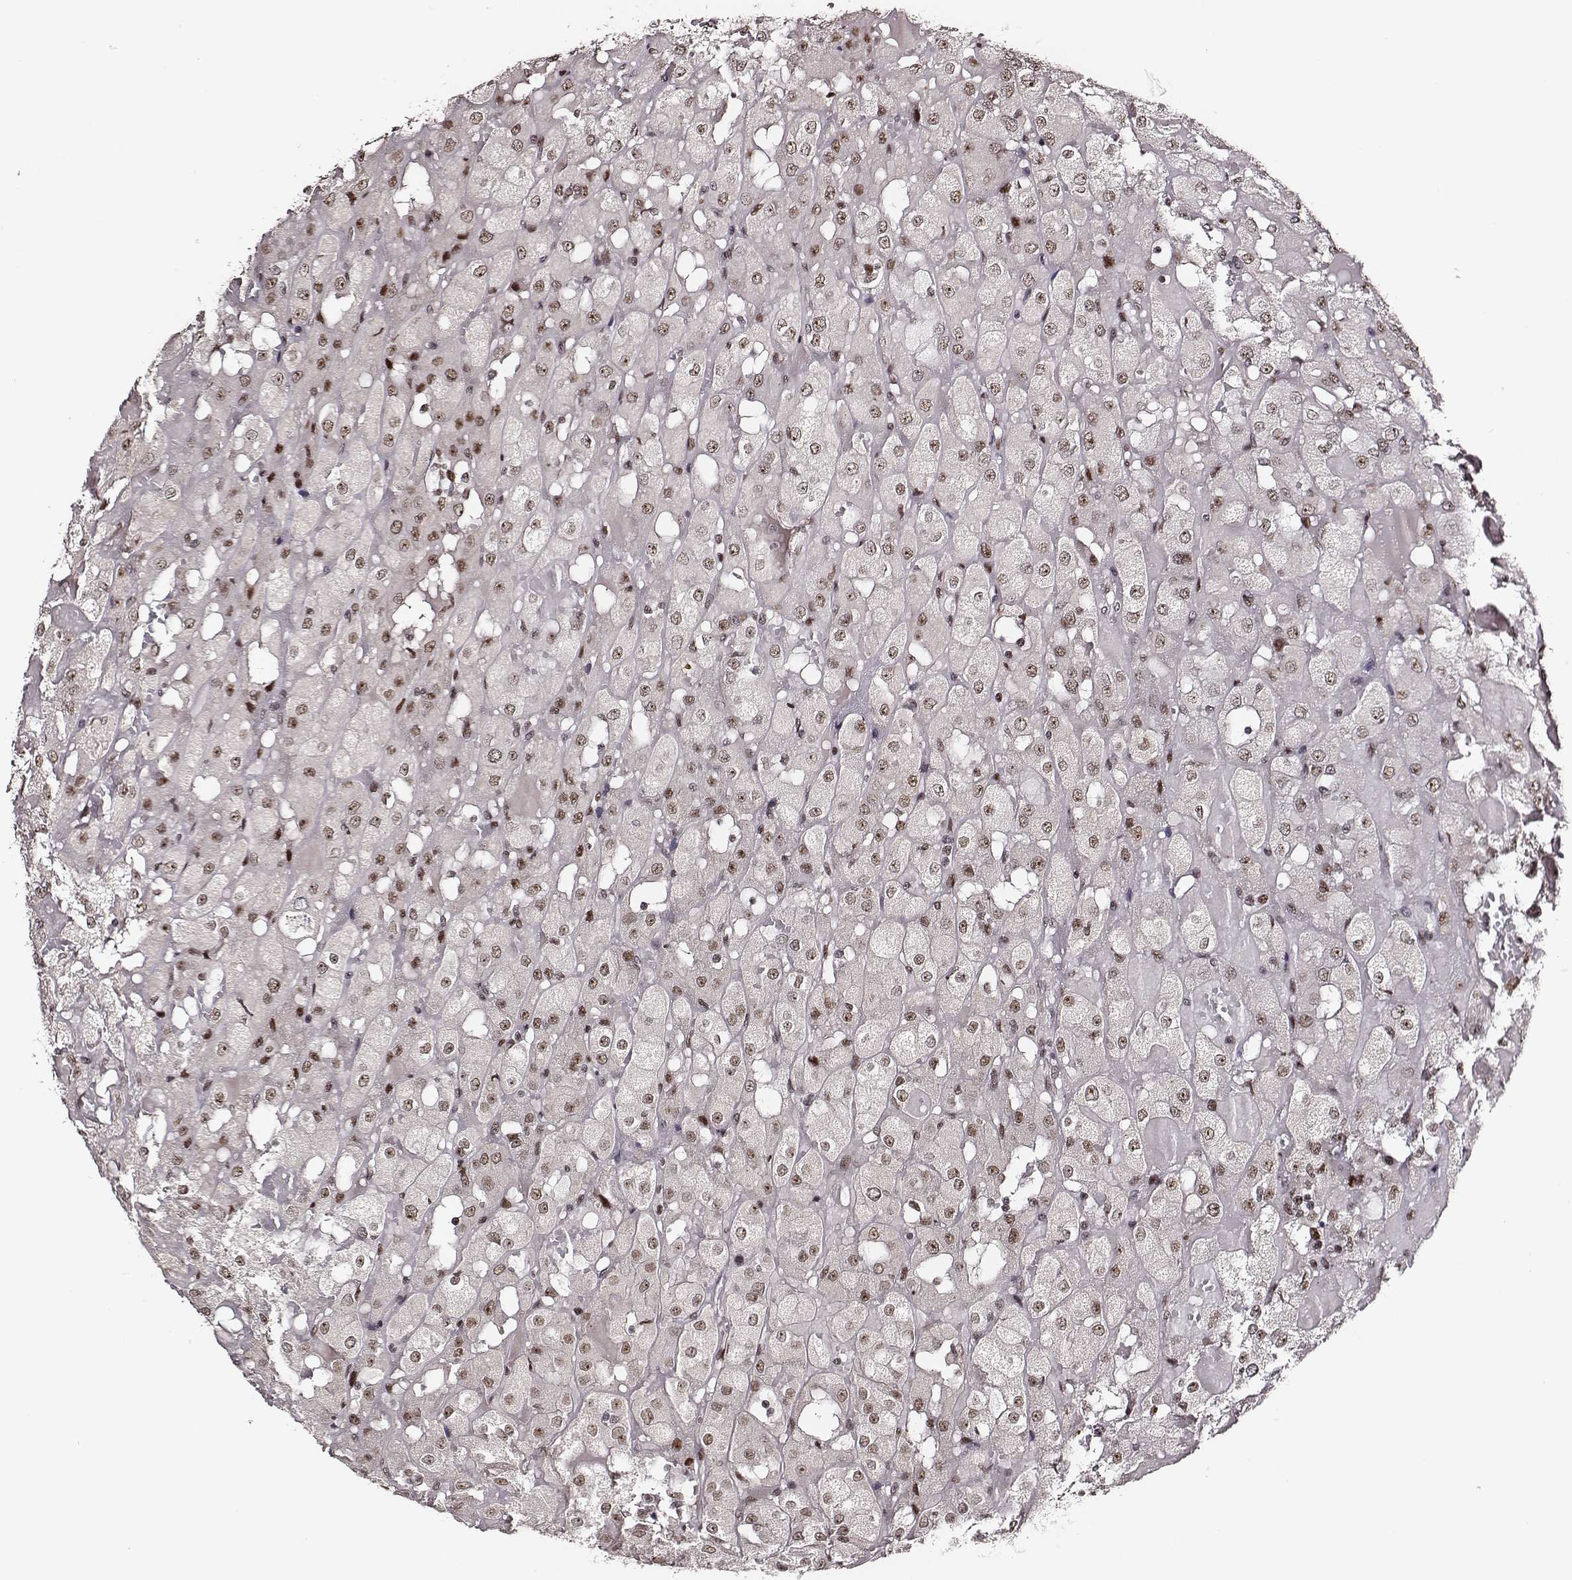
{"staining": {"intensity": "moderate", "quantity": ">75%", "location": "nuclear"}, "tissue": "renal cancer", "cell_type": "Tumor cells", "image_type": "cancer", "snomed": [{"axis": "morphology", "description": "Adenocarcinoma, NOS"}, {"axis": "topography", "description": "Kidney"}], "caption": "High-magnification brightfield microscopy of renal cancer stained with DAB (3,3'-diaminobenzidine) (brown) and counterstained with hematoxylin (blue). tumor cells exhibit moderate nuclear staining is present in approximately>75% of cells. The protein of interest is shown in brown color, while the nuclei are stained blue.", "gene": "PPARA", "patient": {"sex": "male", "age": 72}}